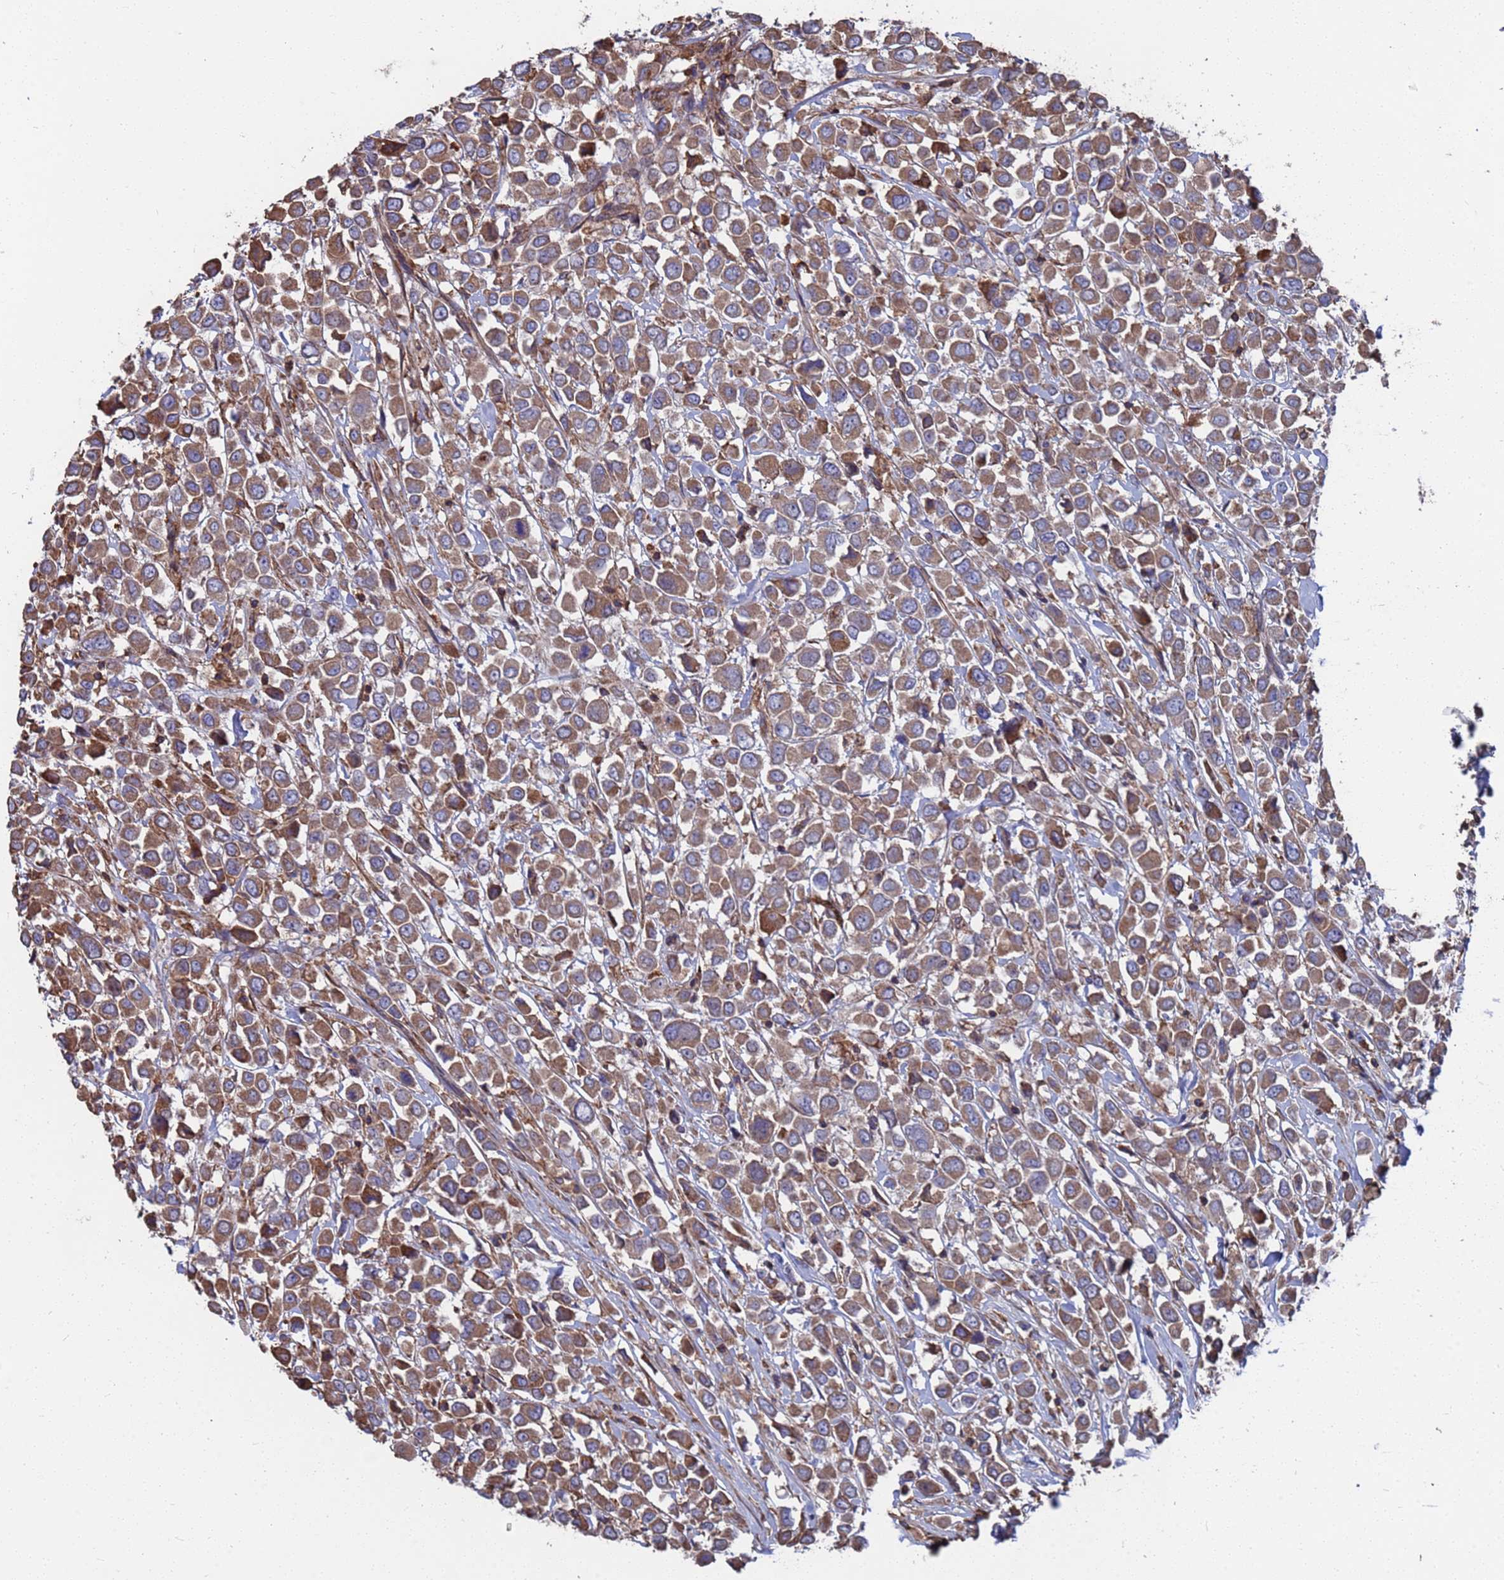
{"staining": {"intensity": "moderate", "quantity": ">75%", "location": "cytoplasmic/membranous"}, "tissue": "breast cancer", "cell_type": "Tumor cells", "image_type": "cancer", "snomed": [{"axis": "morphology", "description": "Duct carcinoma"}, {"axis": "topography", "description": "Breast"}], "caption": "A brown stain labels moderate cytoplasmic/membranous expression of a protein in infiltrating ductal carcinoma (breast) tumor cells. Ihc stains the protein in brown and the nuclei are stained blue.", "gene": "PYCR1", "patient": {"sex": "female", "age": 61}}